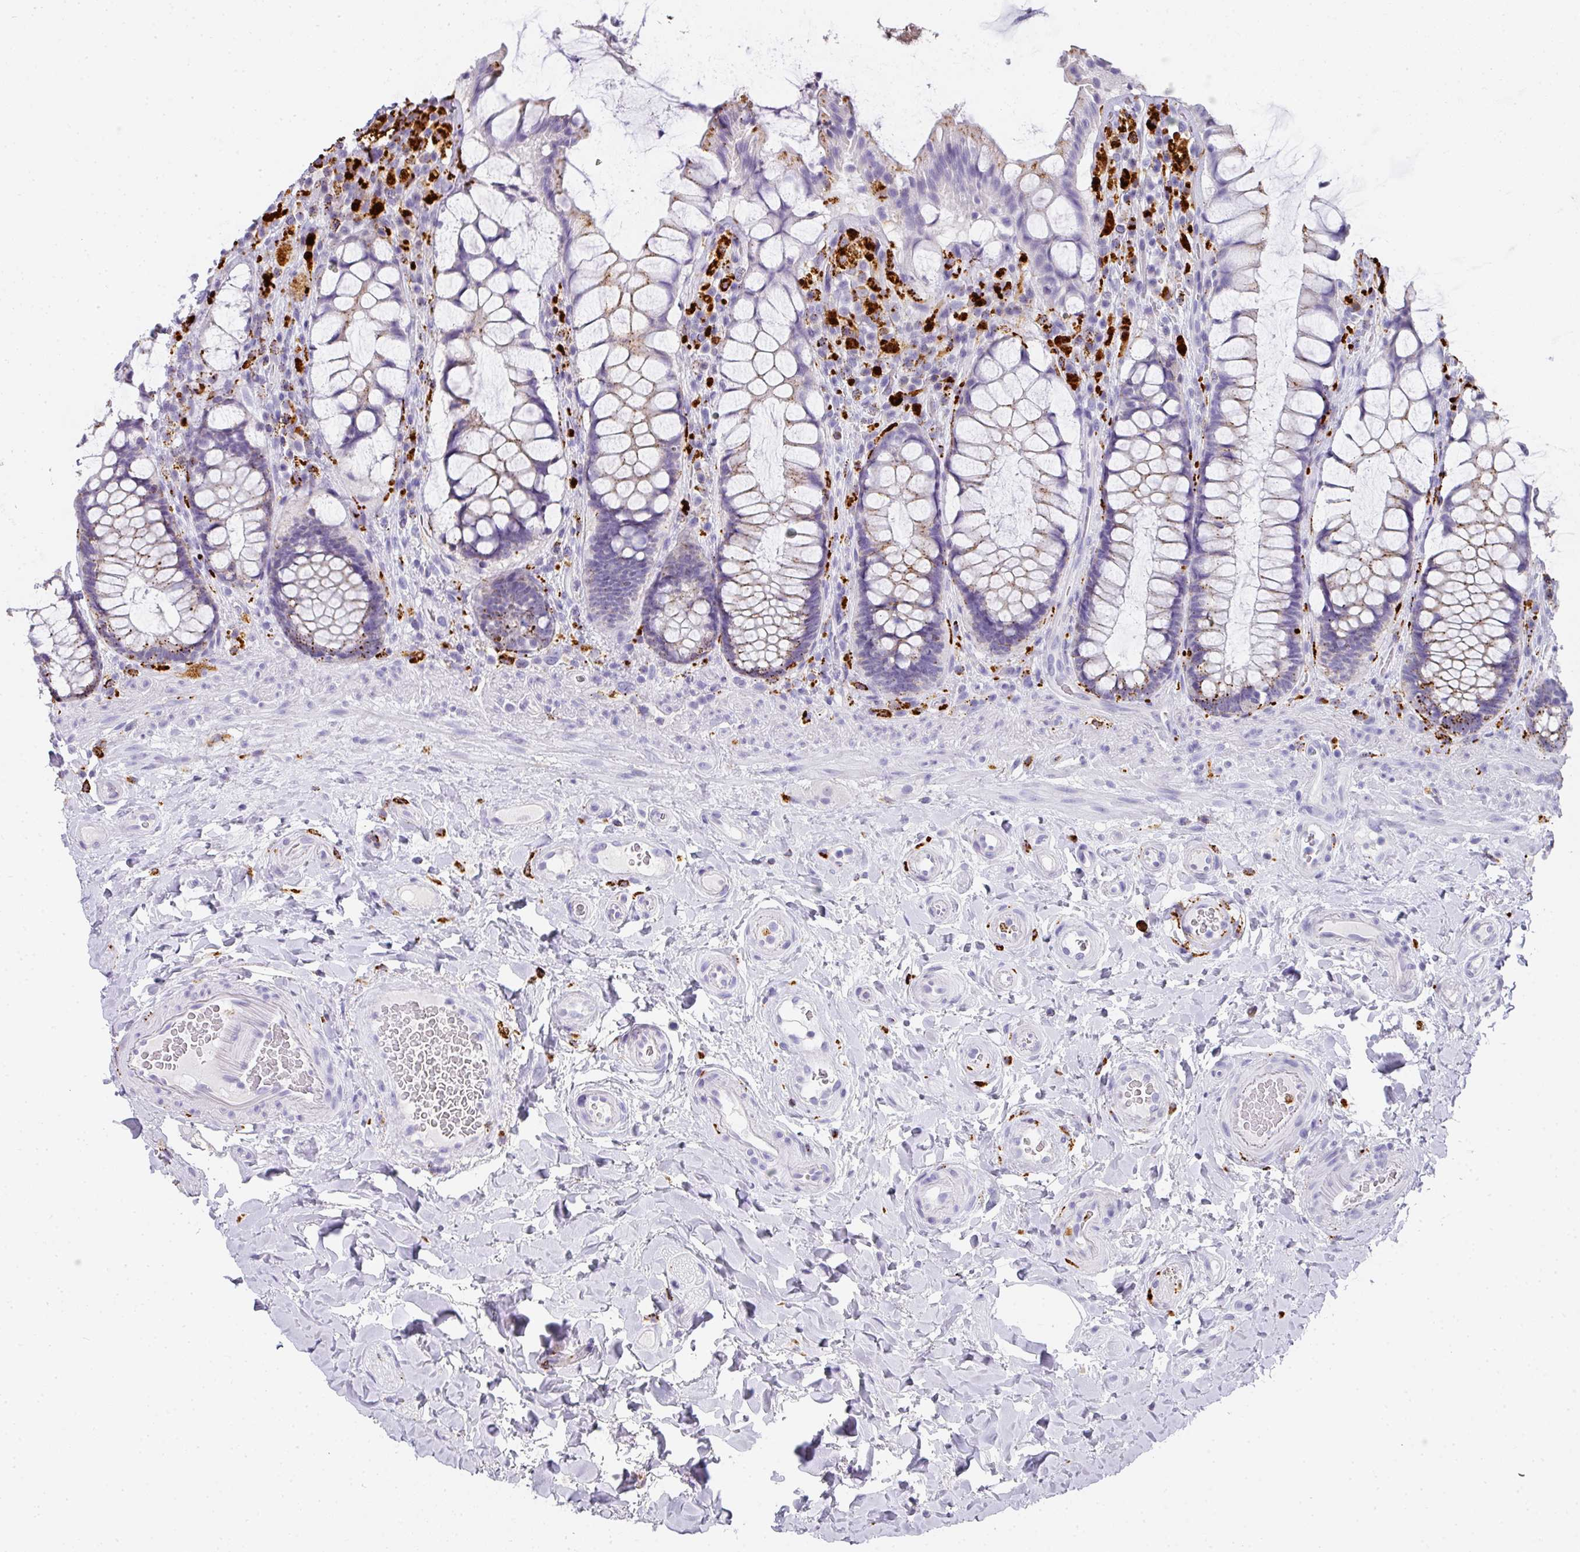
{"staining": {"intensity": "moderate", "quantity": "25%-75%", "location": "cytoplasmic/membranous"}, "tissue": "rectum", "cell_type": "Glandular cells", "image_type": "normal", "snomed": [{"axis": "morphology", "description": "Normal tissue, NOS"}, {"axis": "topography", "description": "Rectum"}], "caption": "Immunohistochemical staining of normal rectum reveals moderate cytoplasmic/membranous protein expression in approximately 25%-75% of glandular cells. Immunohistochemistry (ihc) stains the protein of interest in brown and the nuclei are stained blue.", "gene": "MMACHC", "patient": {"sex": "female", "age": 58}}